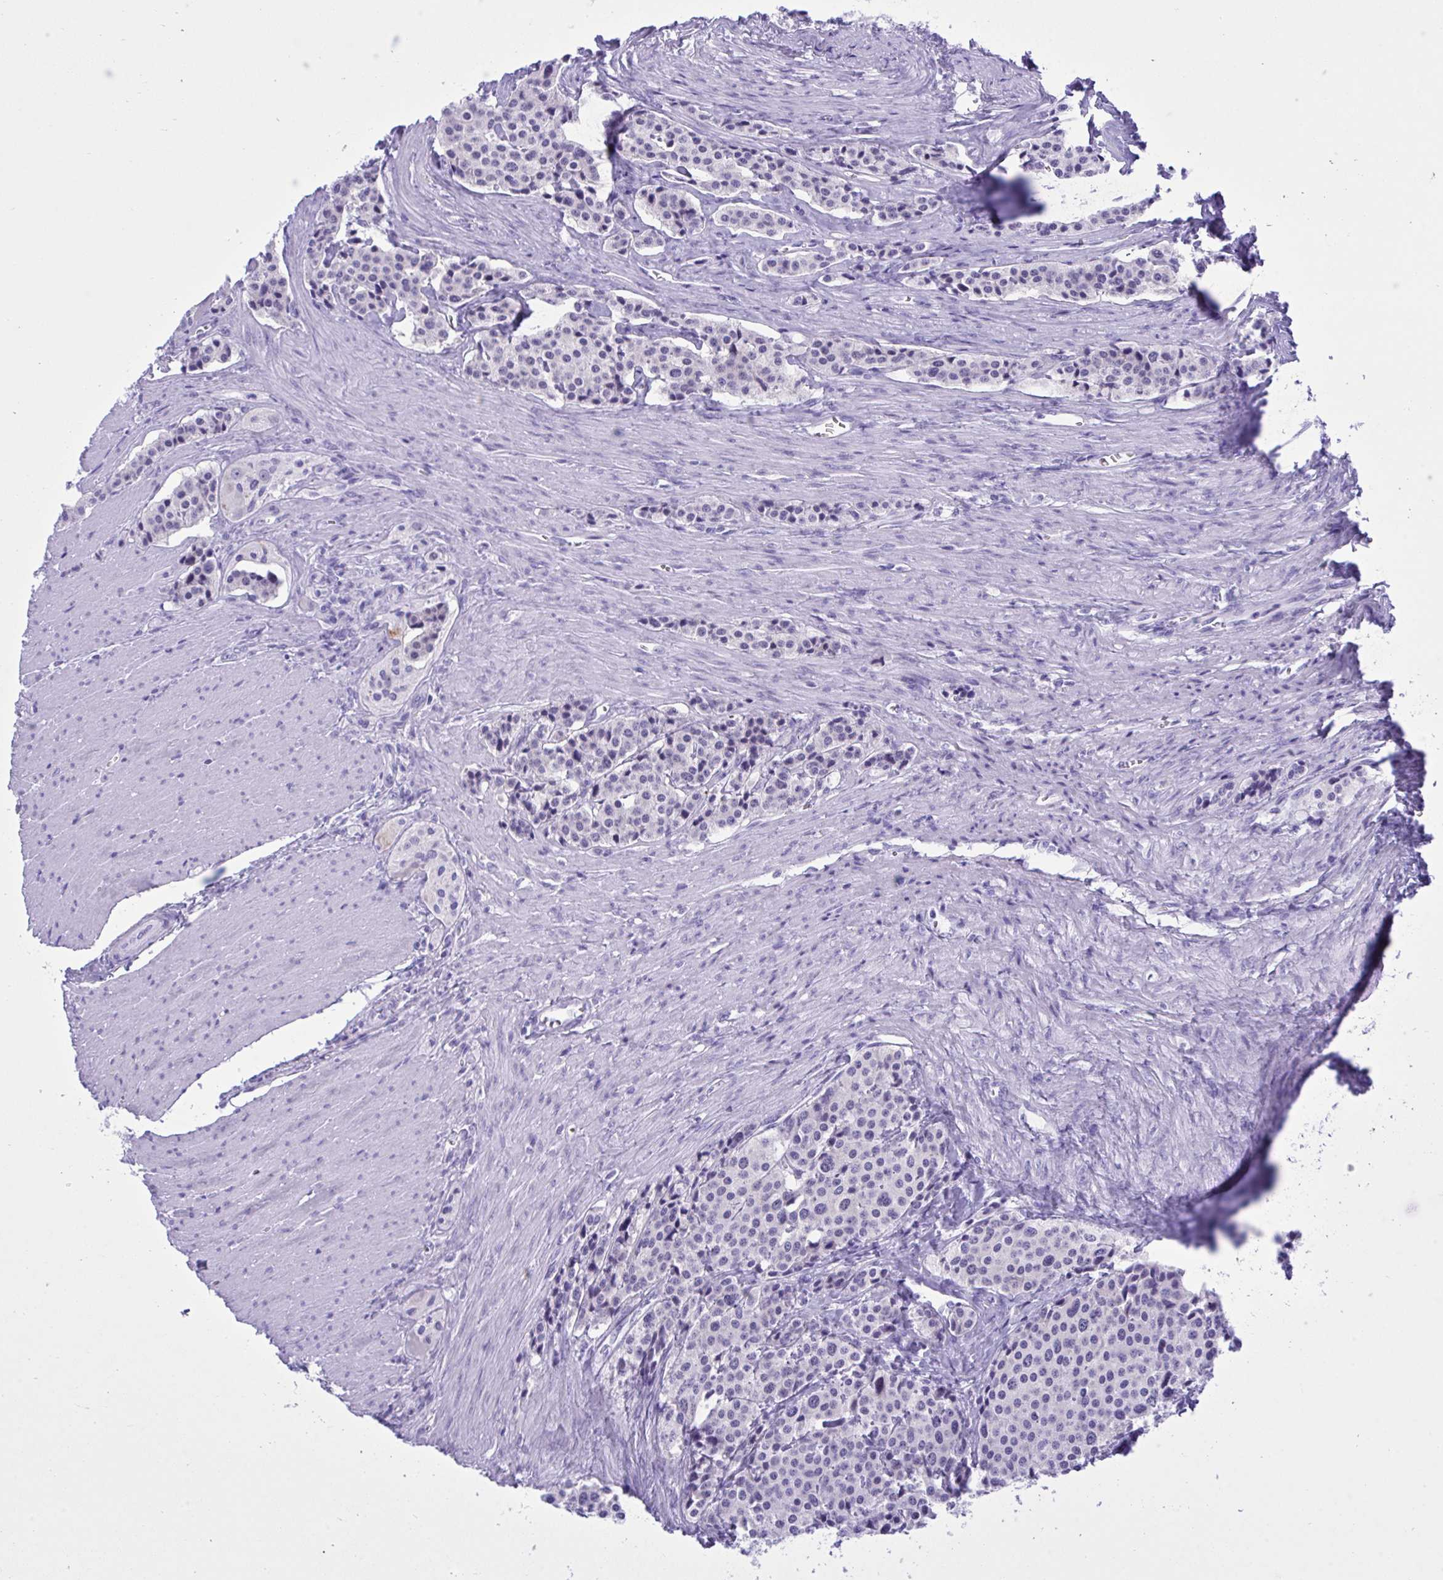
{"staining": {"intensity": "negative", "quantity": "none", "location": "none"}, "tissue": "carcinoid", "cell_type": "Tumor cells", "image_type": "cancer", "snomed": [{"axis": "morphology", "description": "Carcinoid, malignant, NOS"}, {"axis": "topography", "description": "Small intestine"}], "caption": "Immunohistochemistry (IHC) micrograph of carcinoid (malignant) stained for a protein (brown), which reveals no positivity in tumor cells. (Brightfield microscopy of DAB (3,3'-diaminobenzidine) IHC at high magnification).", "gene": "BEX5", "patient": {"sex": "male", "age": 73}}